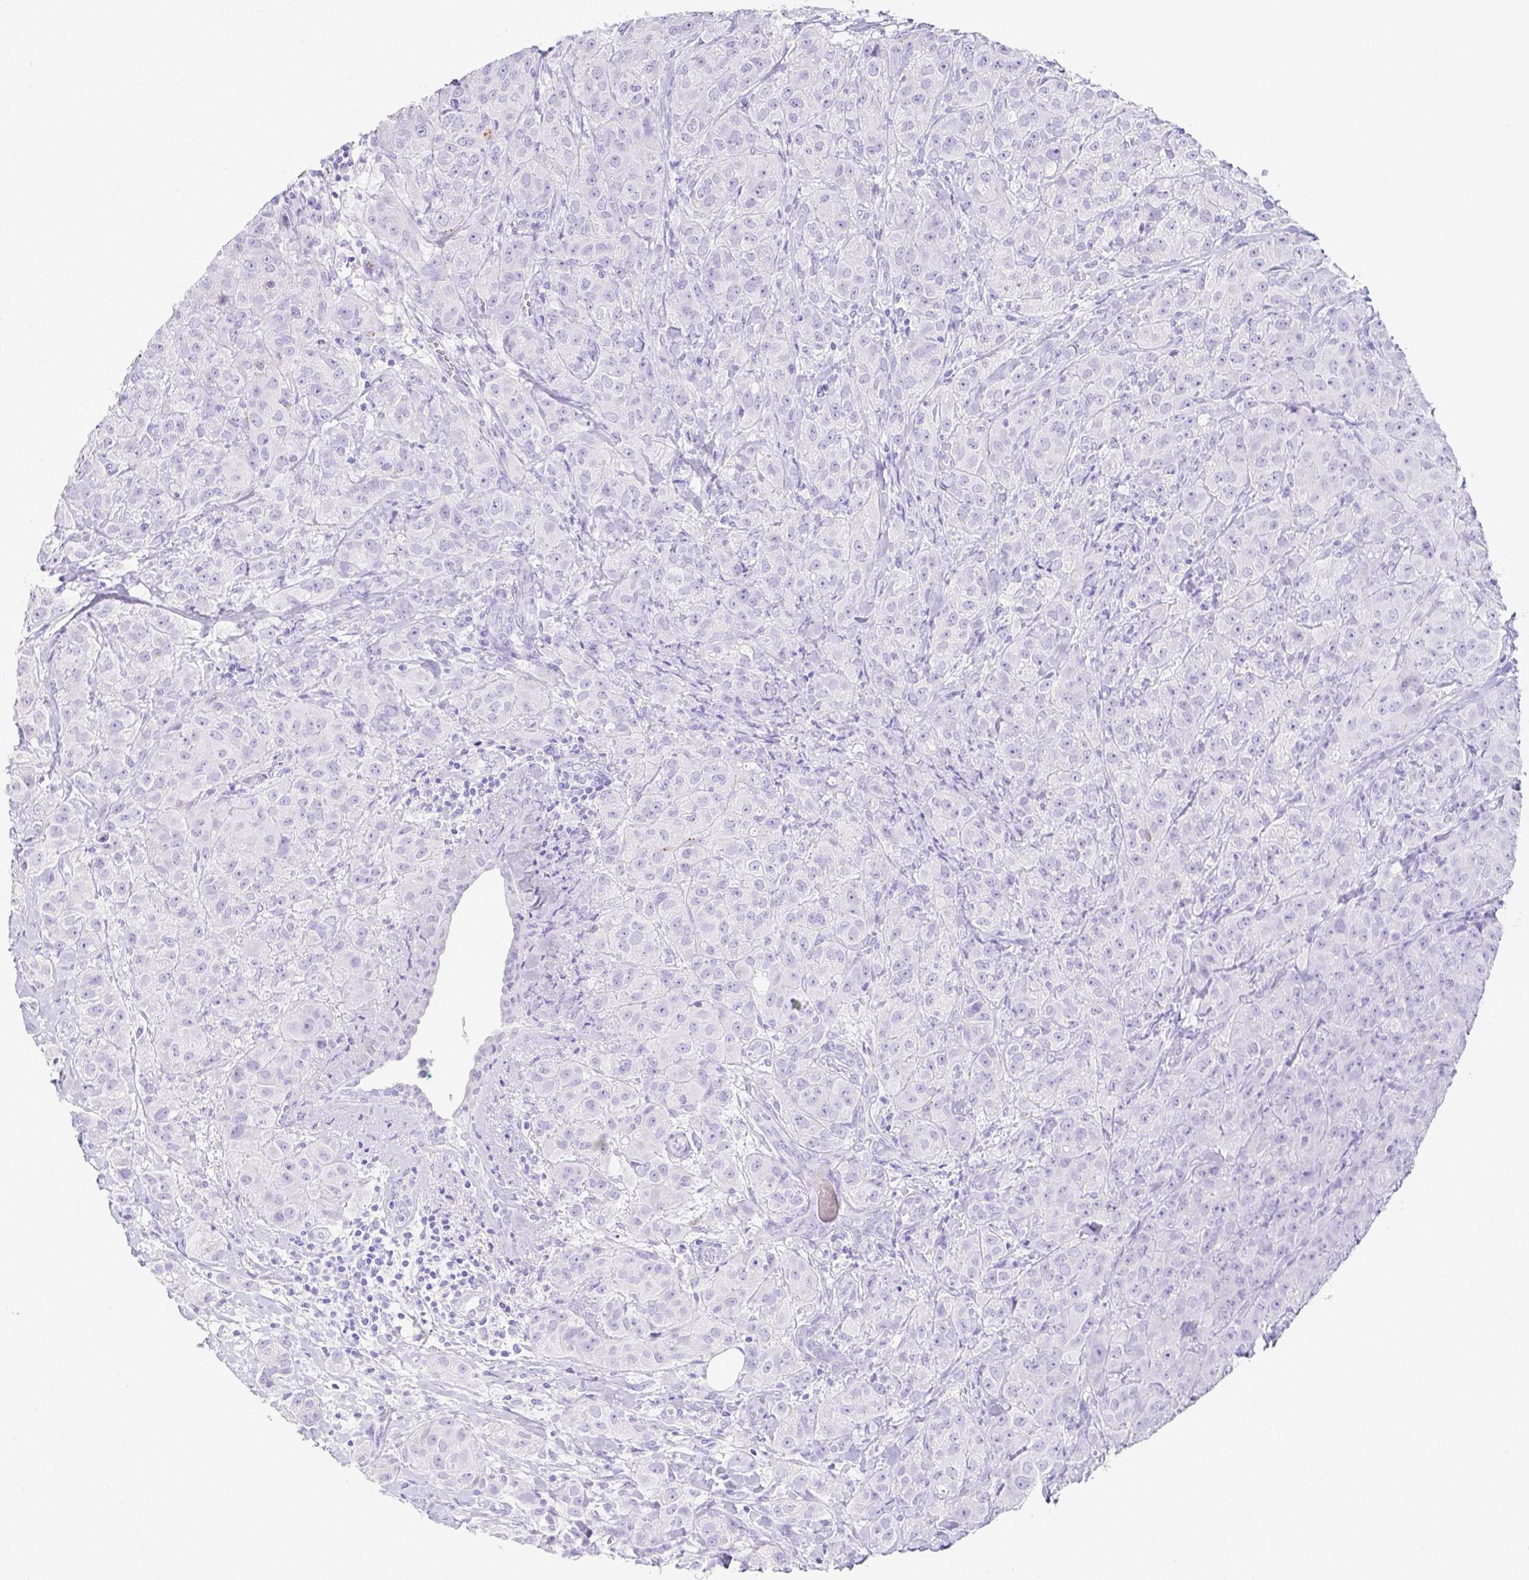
{"staining": {"intensity": "negative", "quantity": "none", "location": "none"}, "tissue": "breast cancer", "cell_type": "Tumor cells", "image_type": "cancer", "snomed": [{"axis": "morphology", "description": "Normal tissue, NOS"}, {"axis": "morphology", "description": "Duct carcinoma"}, {"axis": "topography", "description": "Breast"}], "caption": "Photomicrograph shows no significant protein positivity in tumor cells of breast cancer (invasive ductal carcinoma). (DAB immunohistochemistry visualized using brightfield microscopy, high magnification).", "gene": "ARHGAP36", "patient": {"sex": "female", "age": 43}}